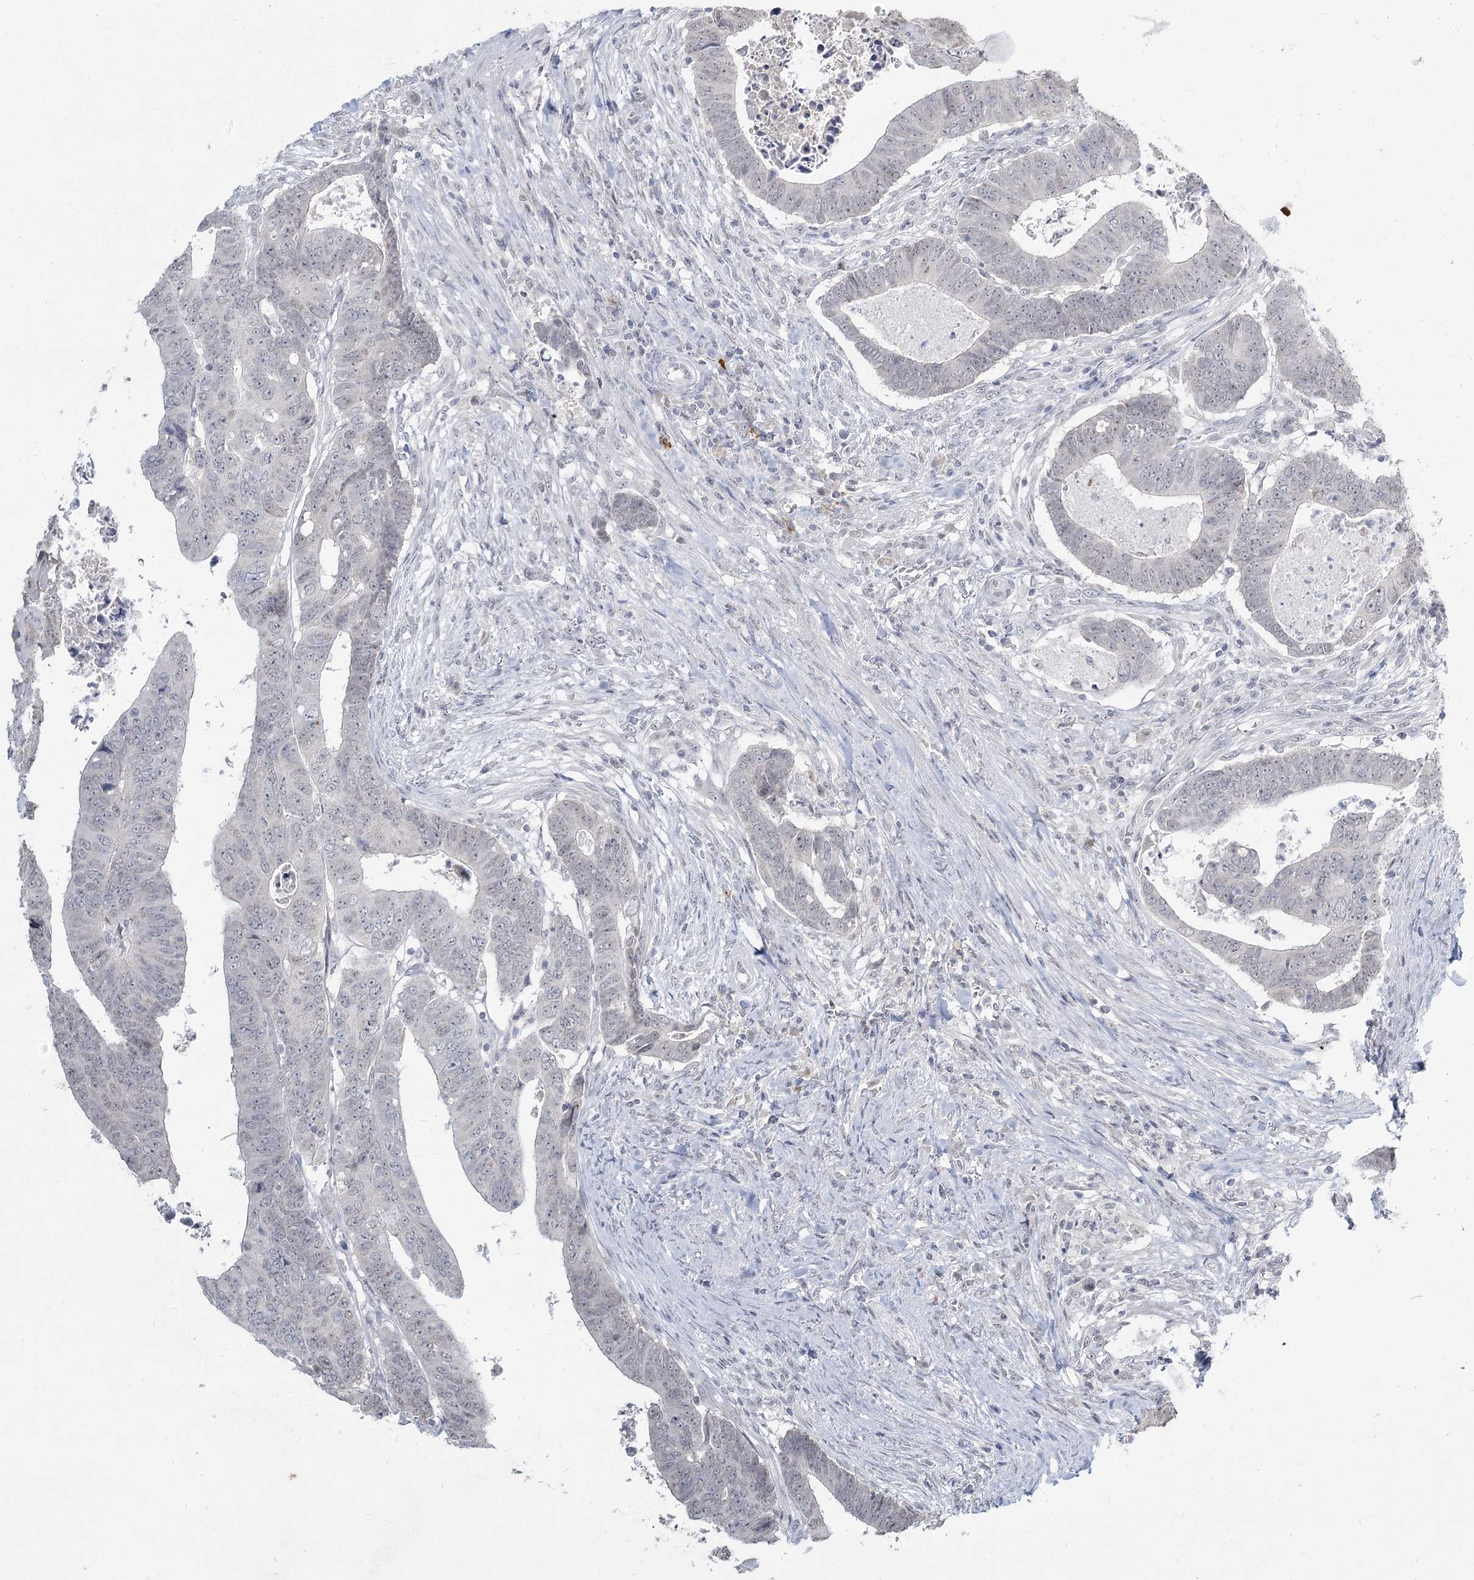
{"staining": {"intensity": "negative", "quantity": "none", "location": "none"}, "tissue": "colorectal cancer", "cell_type": "Tumor cells", "image_type": "cancer", "snomed": [{"axis": "morphology", "description": "Normal tissue, NOS"}, {"axis": "morphology", "description": "Adenocarcinoma, NOS"}, {"axis": "topography", "description": "Rectum"}], "caption": "Photomicrograph shows no significant protein staining in tumor cells of colorectal cancer.", "gene": "LY6G5C", "patient": {"sex": "female", "age": 65}}